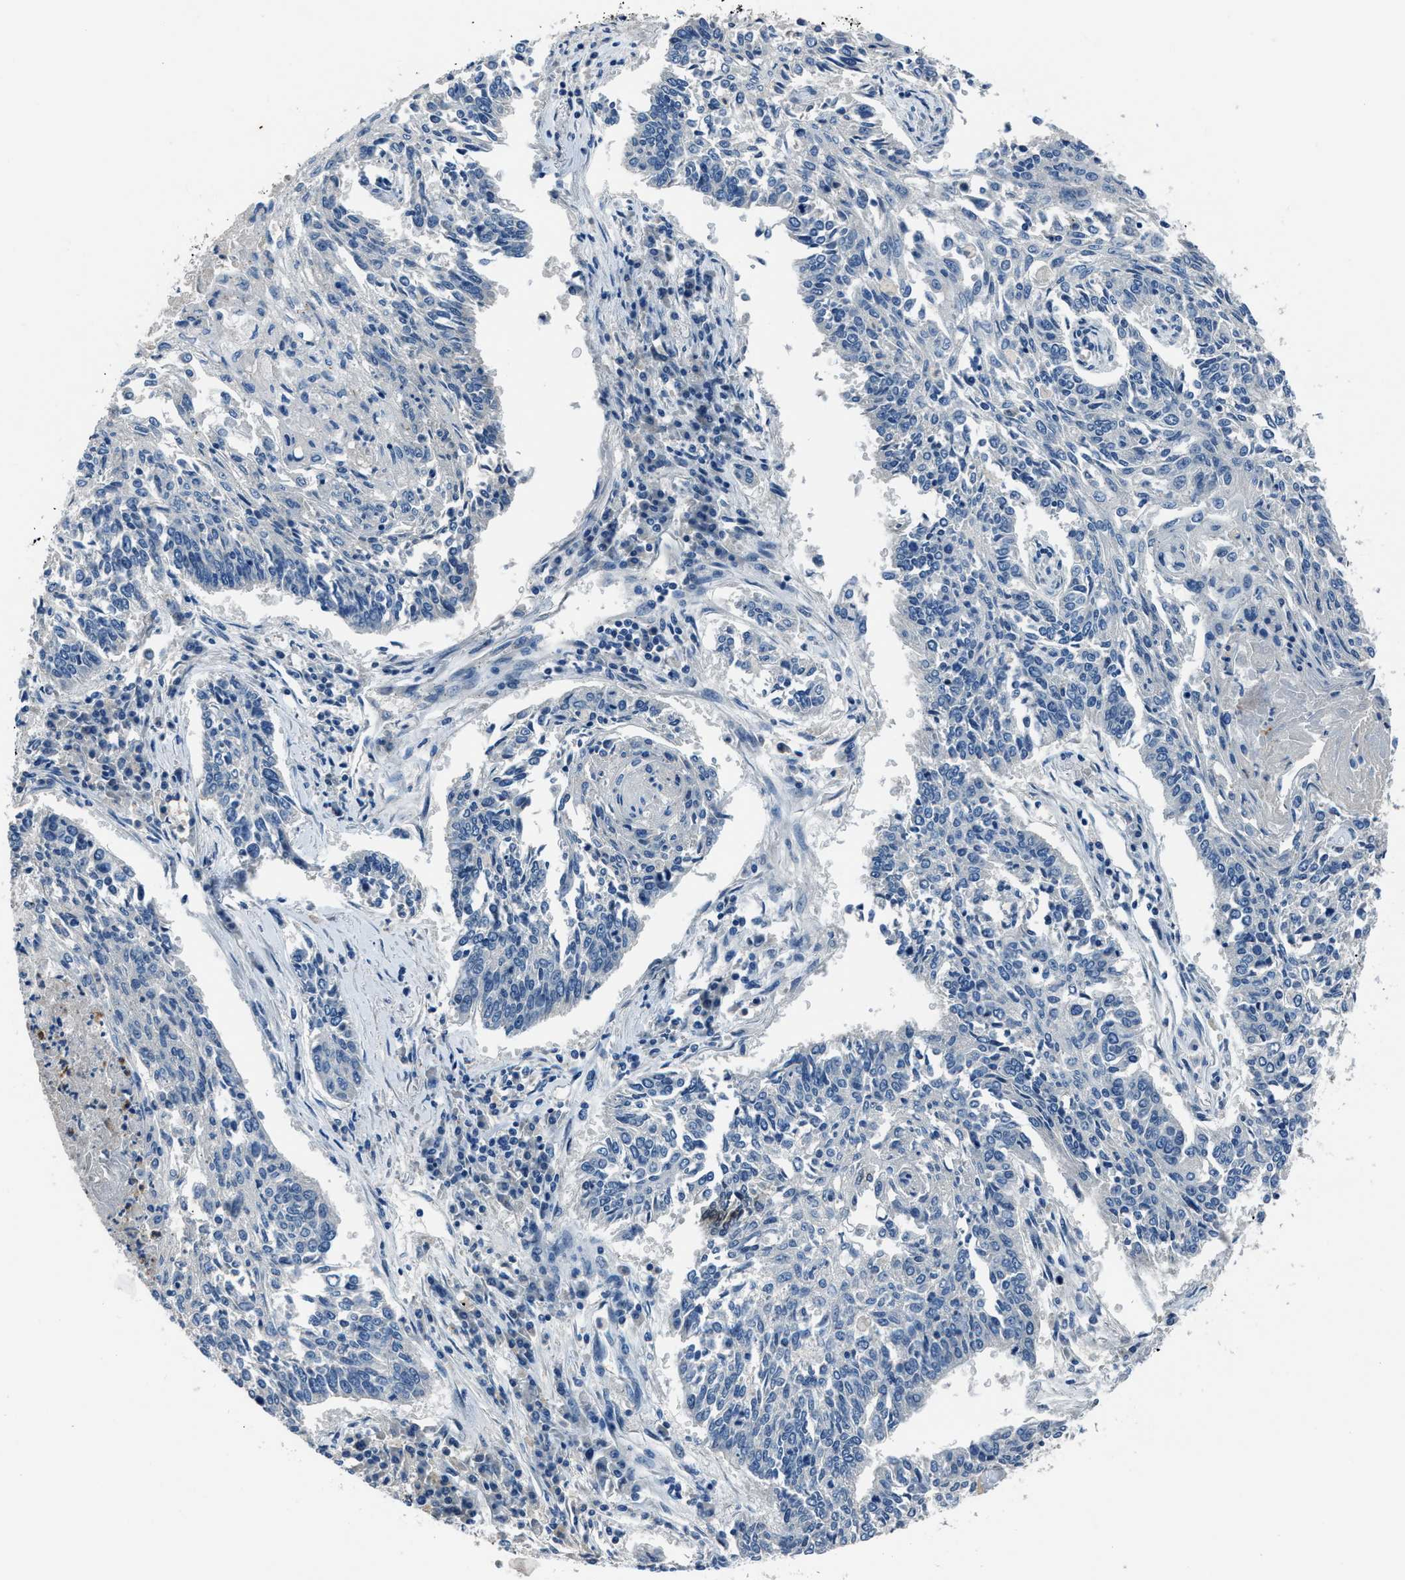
{"staining": {"intensity": "negative", "quantity": "none", "location": "none"}, "tissue": "lung cancer", "cell_type": "Tumor cells", "image_type": "cancer", "snomed": [{"axis": "morphology", "description": "Normal tissue, NOS"}, {"axis": "morphology", "description": "Squamous cell carcinoma, NOS"}, {"axis": "topography", "description": "Cartilage tissue"}, {"axis": "topography", "description": "Bronchus"}, {"axis": "topography", "description": "Lung"}], "caption": "Immunohistochemistry of lung cancer demonstrates no expression in tumor cells. (DAB (3,3'-diaminobenzidine) immunohistochemistry (IHC) with hematoxylin counter stain).", "gene": "DUSP19", "patient": {"sex": "female", "age": 49}}